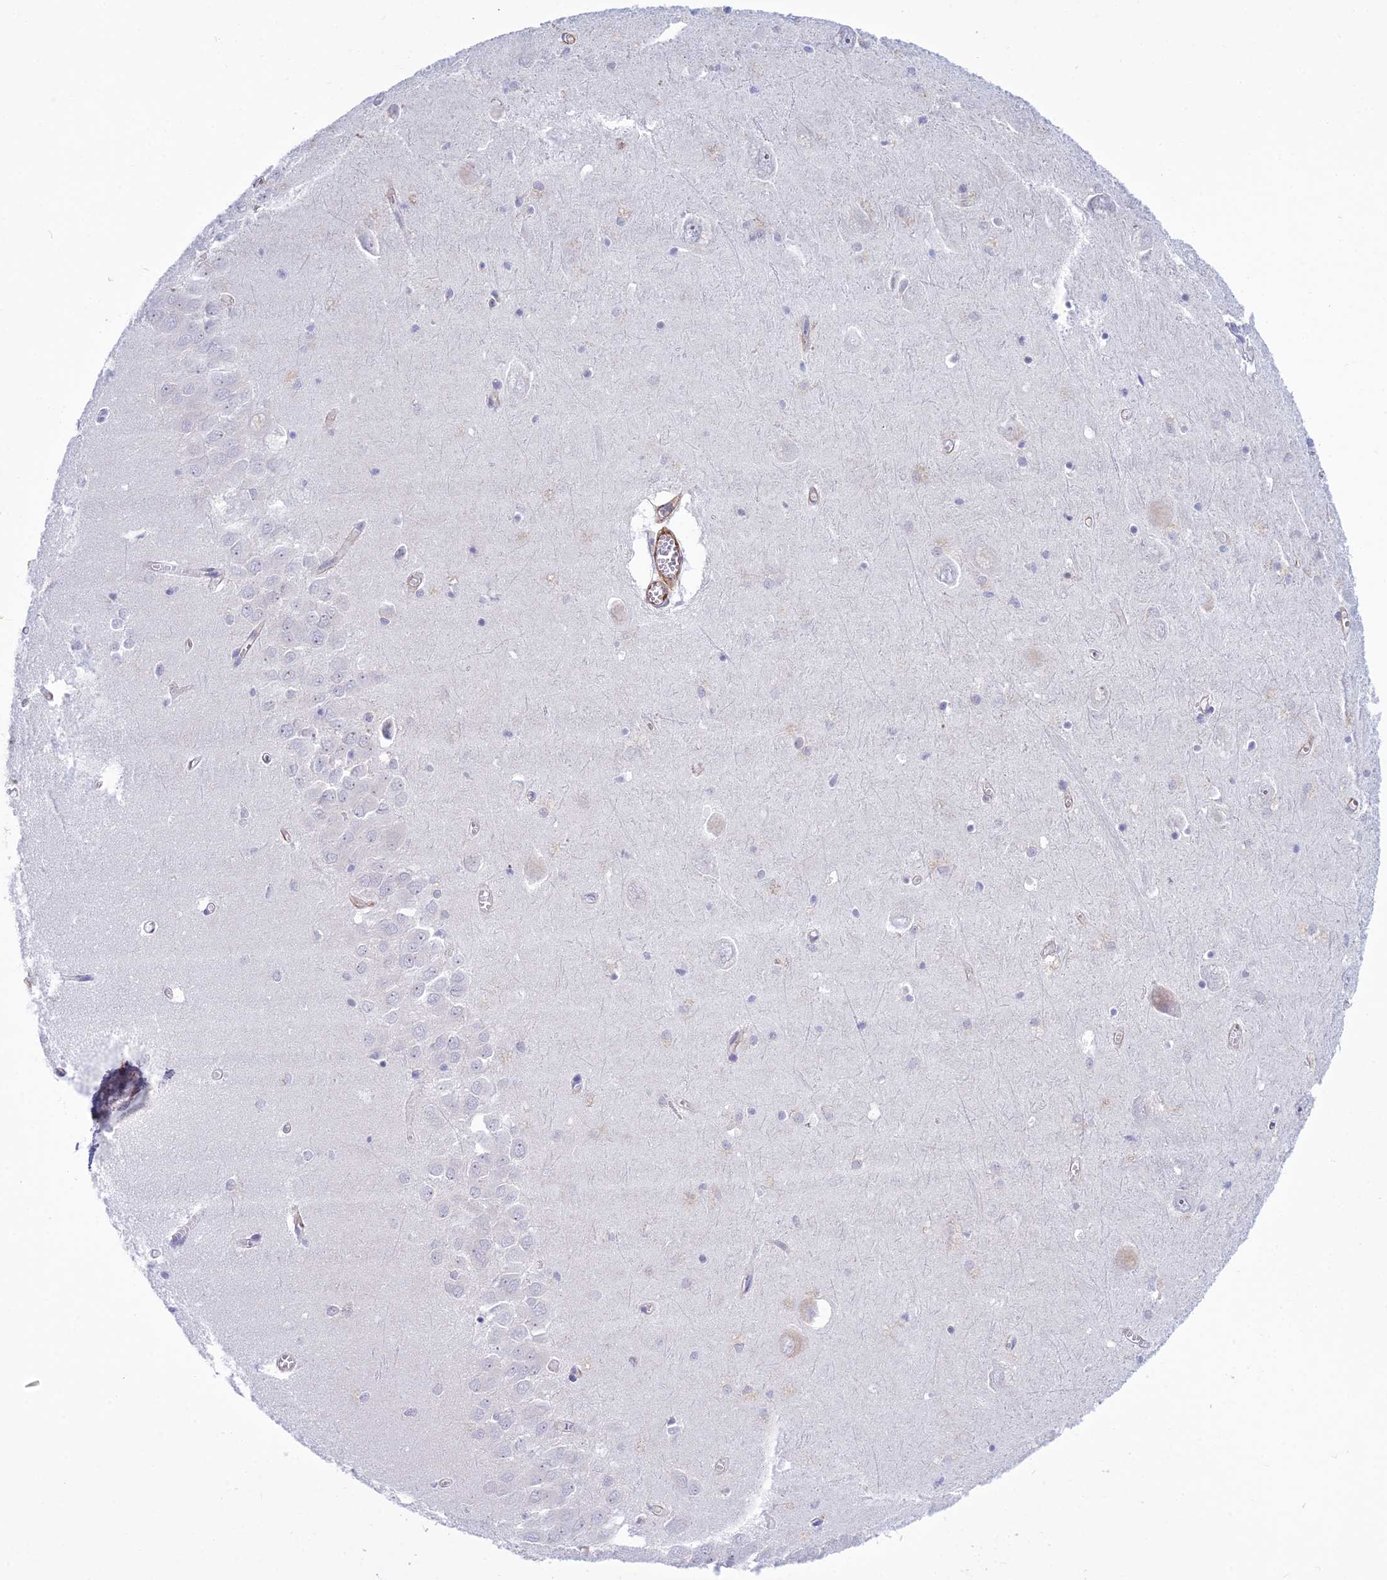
{"staining": {"intensity": "negative", "quantity": "none", "location": "none"}, "tissue": "hippocampus", "cell_type": "Glial cells", "image_type": "normal", "snomed": [{"axis": "morphology", "description": "Normal tissue, NOS"}, {"axis": "topography", "description": "Hippocampus"}], "caption": "Immunohistochemical staining of benign hippocampus demonstrates no significant expression in glial cells.", "gene": "SAPCD2", "patient": {"sex": "male", "age": 70}}